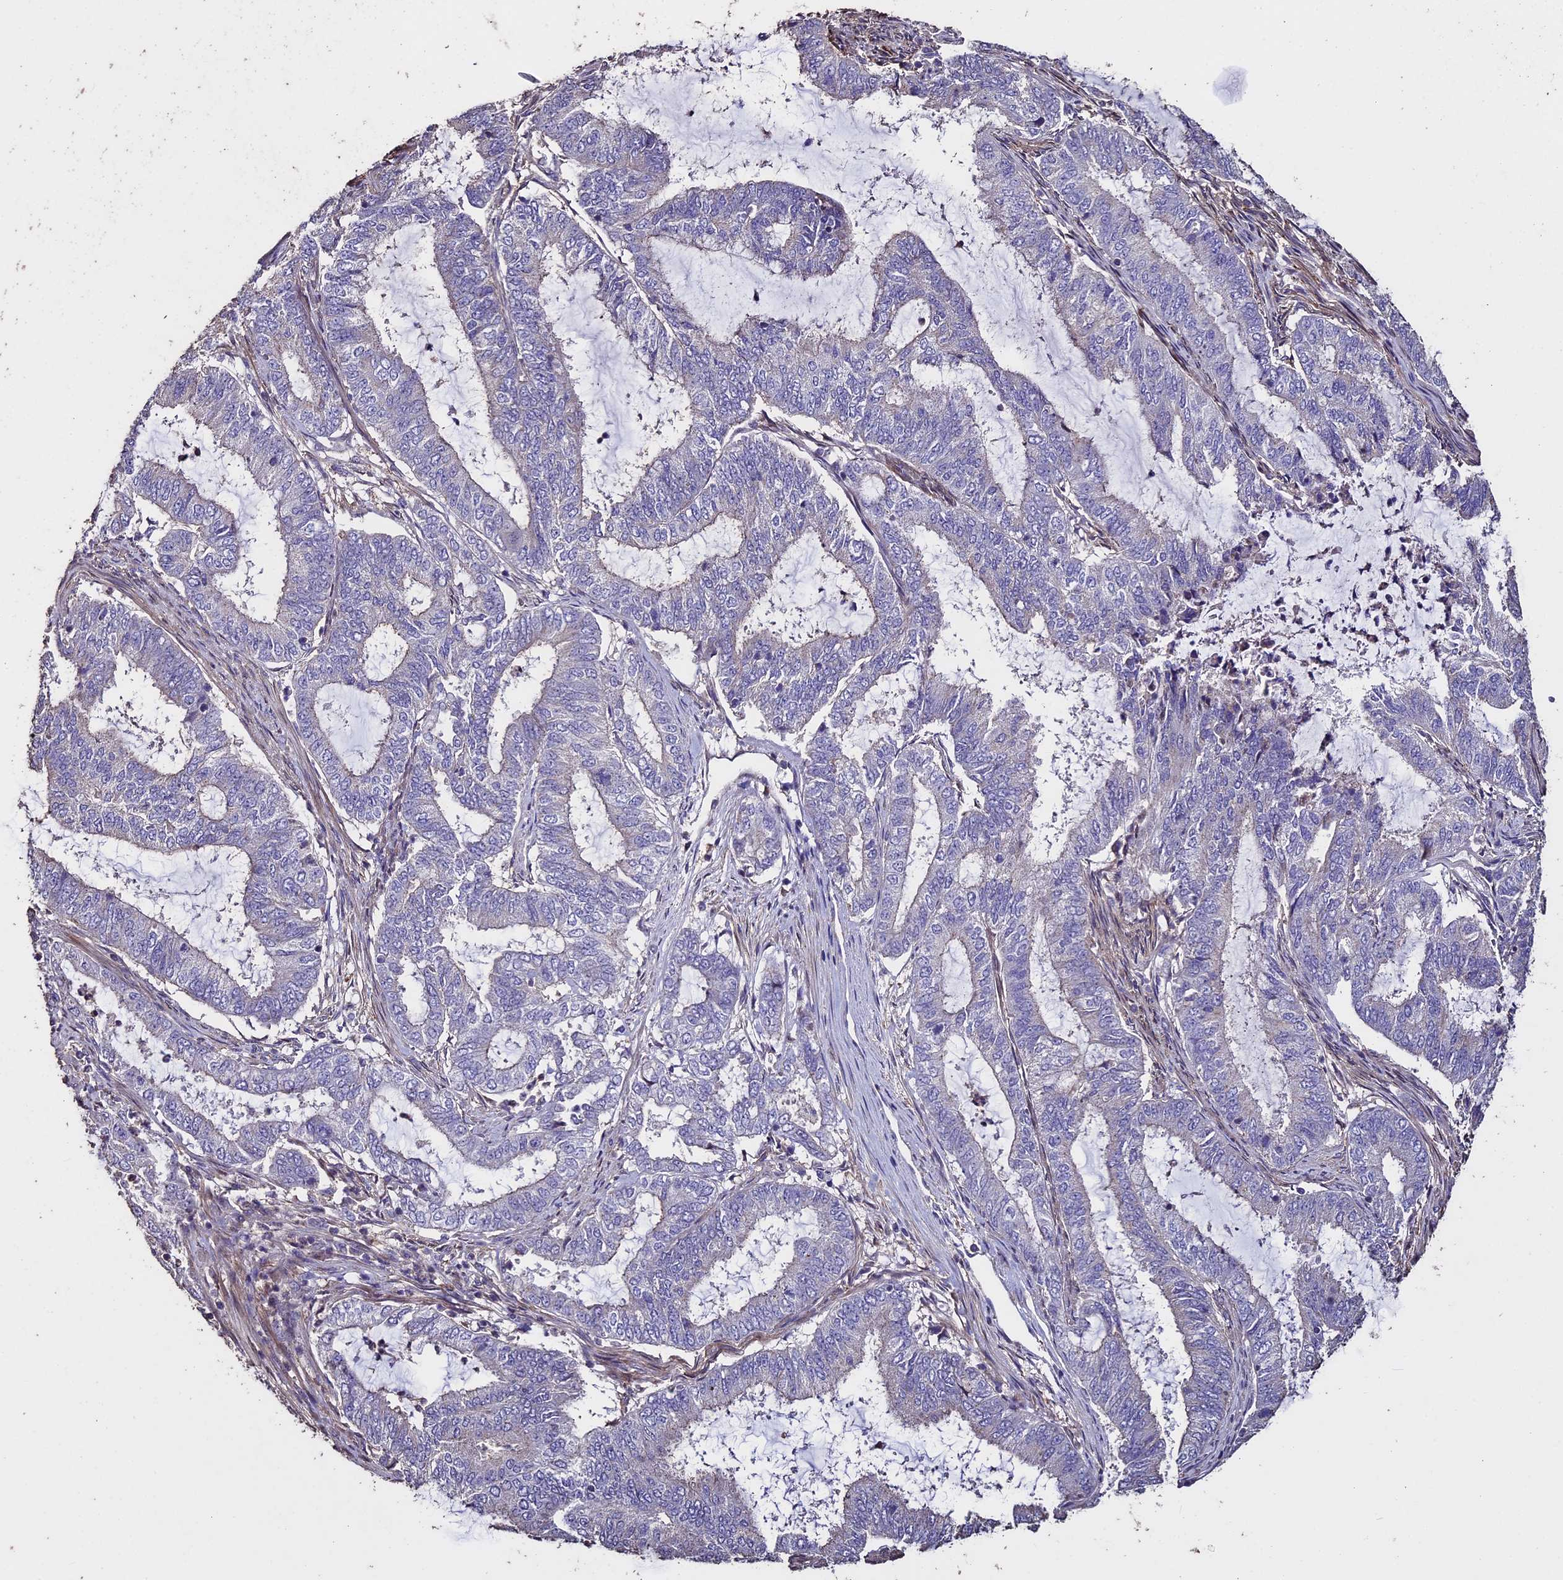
{"staining": {"intensity": "negative", "quantity": "none", "location": "none"}, "tissue": "endometrial cancer", "cell_type": "Tumor cells", "image_type": "cancer", "snomed": [{"axis": "morphology", "description": "Adenocarcinoma, NOS"}, {"axis": "topography", "description": "Endometrium"}], "caption": "Tumor cells are negative for brown protein staining in endometrial cancer.", "gene": "USB1", "patient": {"sex": "female", "age": 51}}